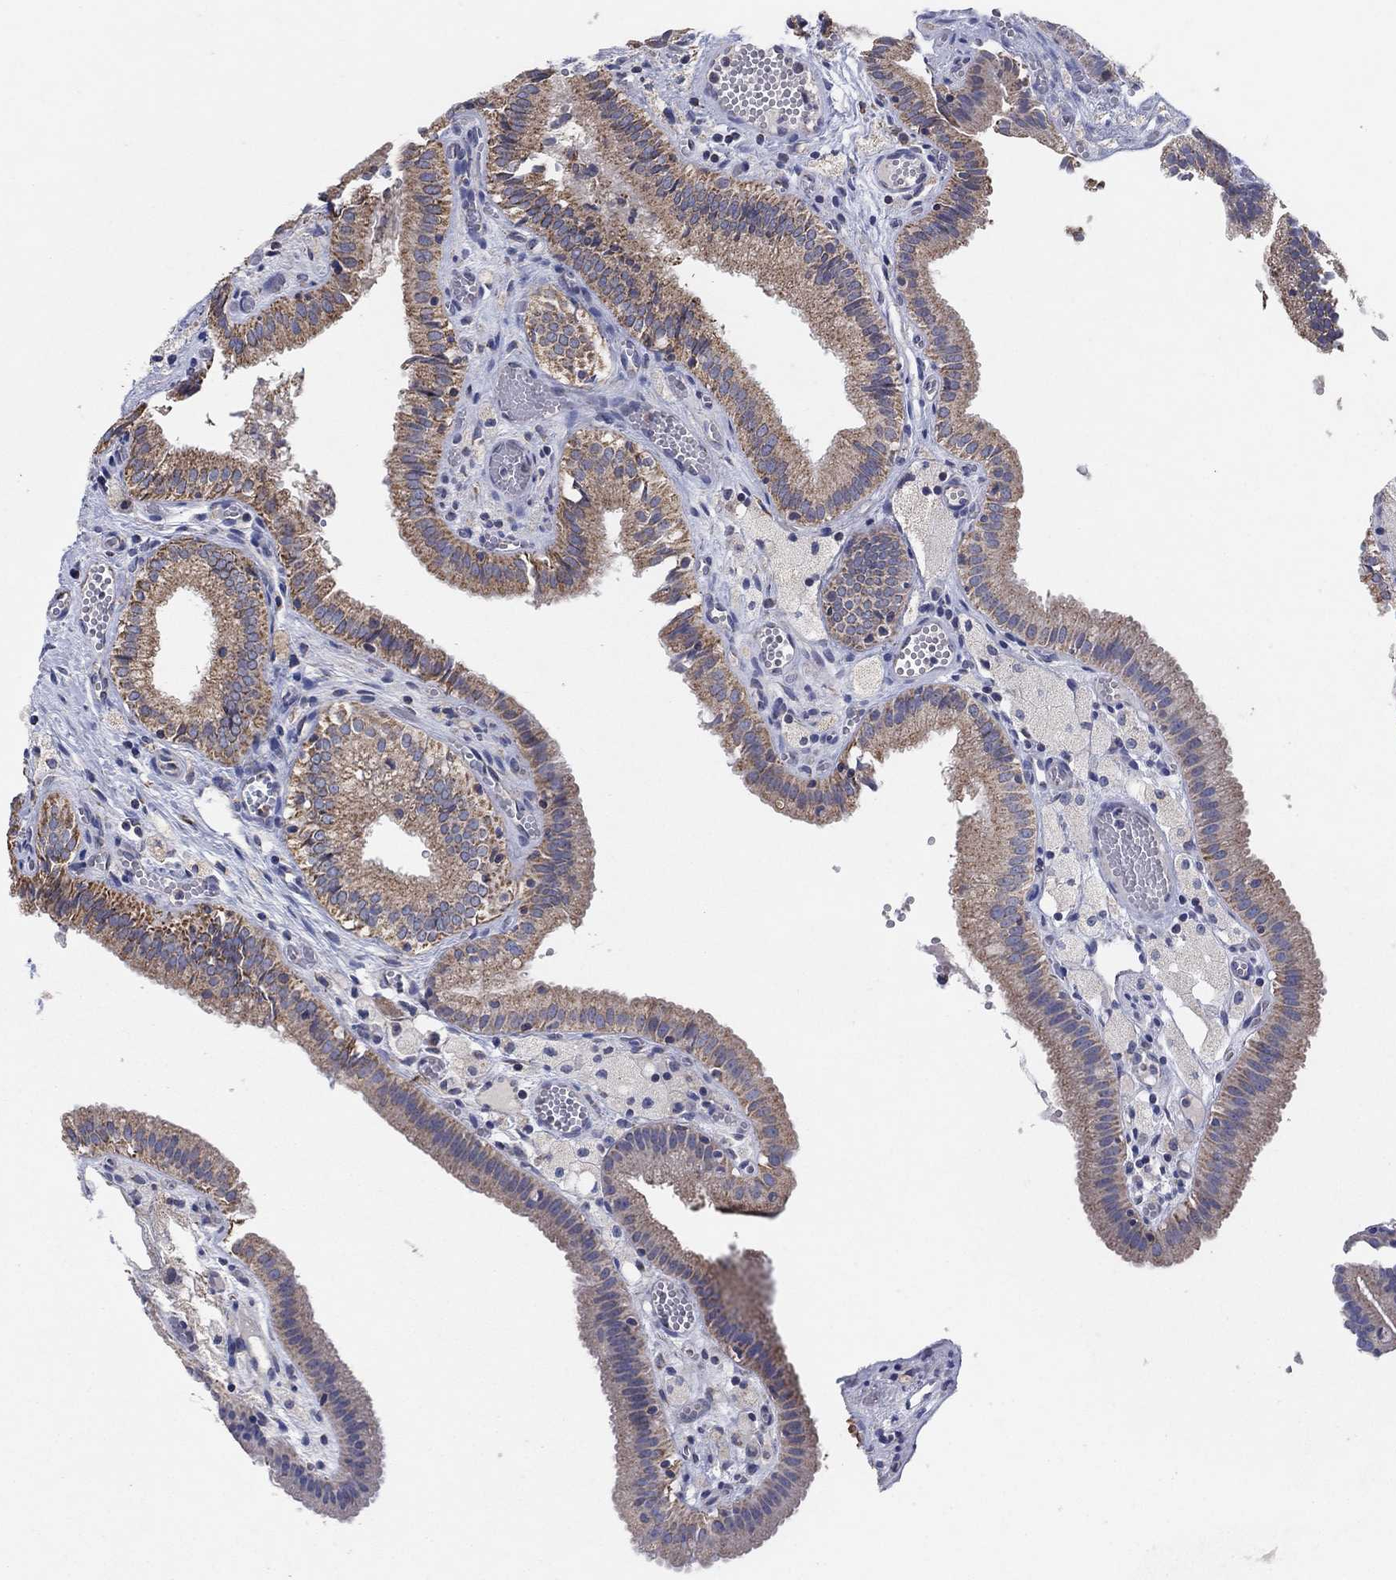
{"staining": {"intensity": "moderate", "quantity": "25%-75%", "location": "cytoplasmic/membranous"}, "tissue": "gallbladder", "cell_type": "Glandular cells", "image_type": "normal", "snomed": [{"axis": "morphology", "description": "Normal tissue, NOS"}, {"axis": "topography", "description": "Gallbladder"}], "caption": "Moderate cytoplasmic/membranous positivity is present in about 25%-75% of glandular cells in unremarkable gallbladder.", "gene": "C9orf85", "patient": {"sex": "female", "age": 24}}